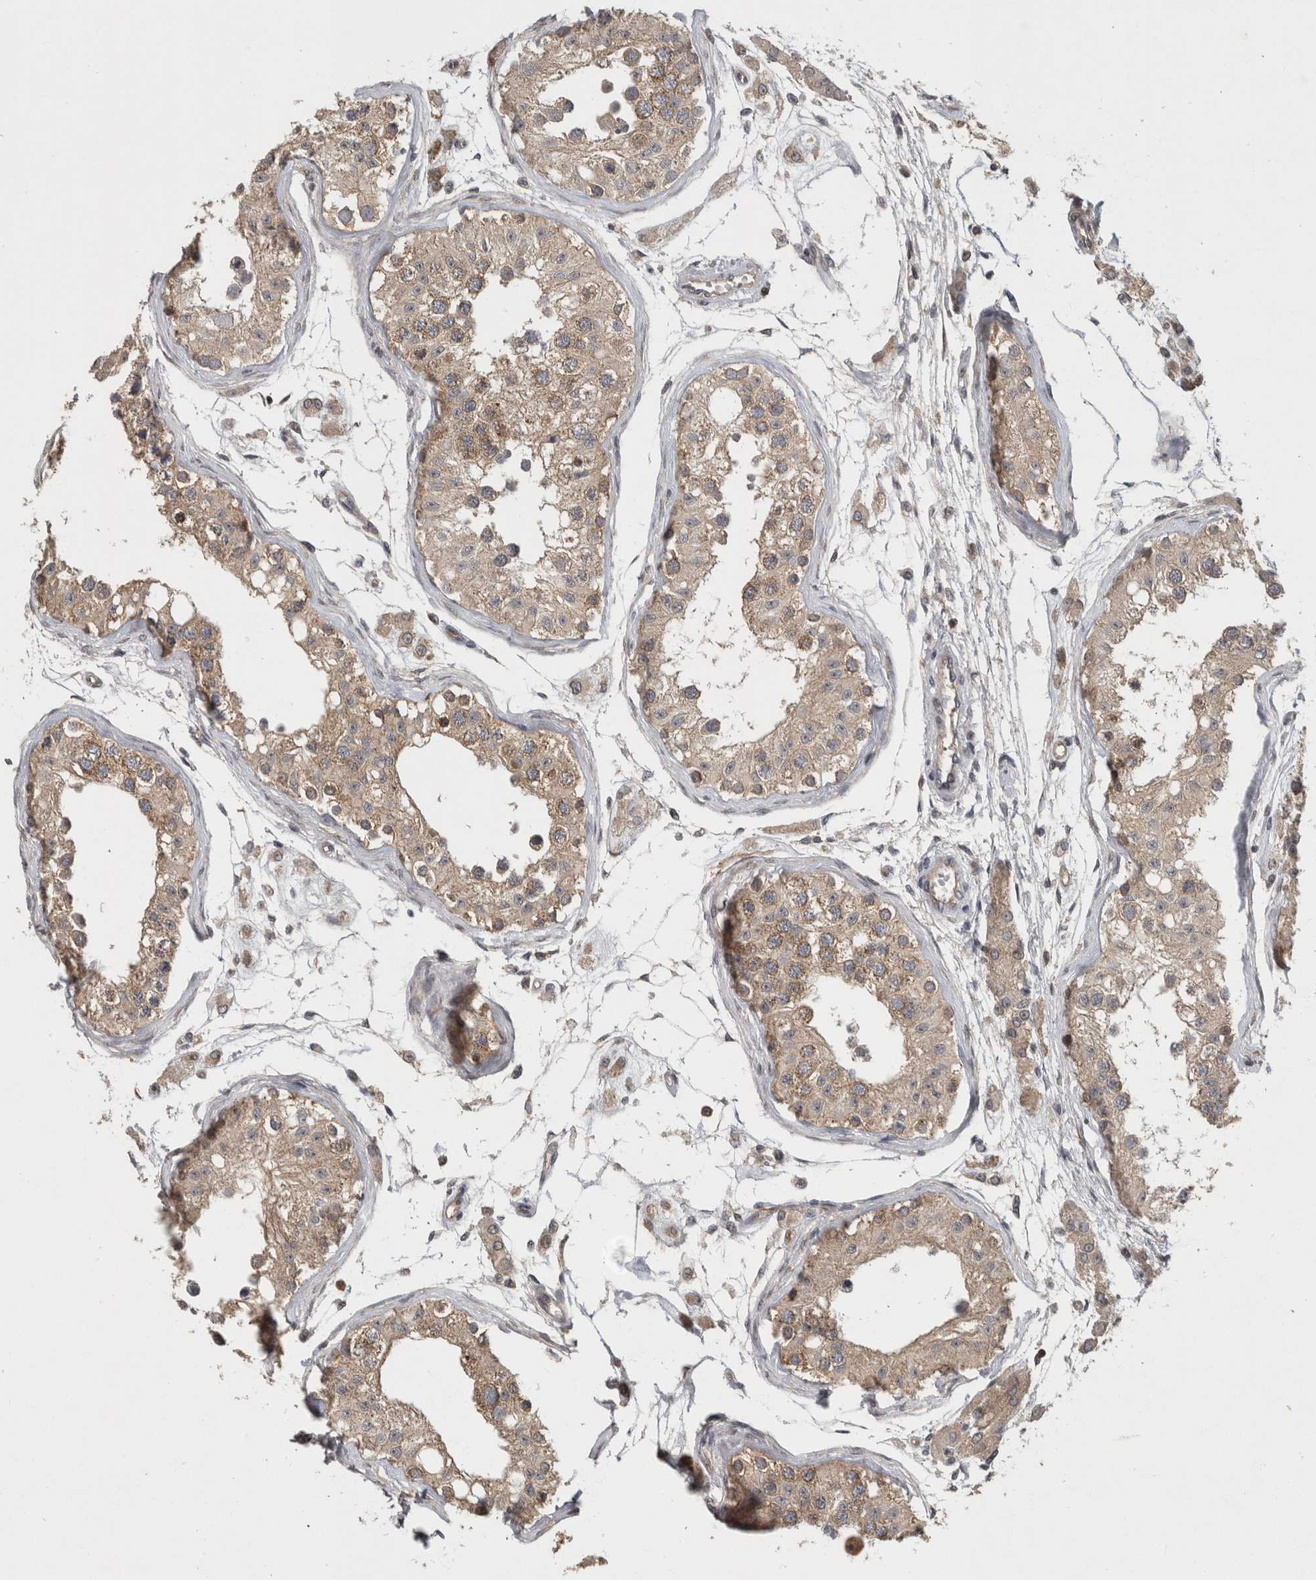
{"staining": {"intensity": "moderate", "quantity": ">75%", "location": "cytoplasmic/membranous"}, "tissue": "testis", "cell_type": "Cells in seminiferous ducts", "image_type": "normal", "snomed": [{"axis": "morphology", "description": "Normal tissue, NOS"}, {"axis": "morphology", "description": "Adenocarcinoma, metastatic, NOS"}, {"axis": "topography", "description": "Testis"}], "caption": "Testis stained with immunohistochemistry reveals moderate cytoplasmic/membranous staining in approximately >75% of cells in seminiferous ducts. (IHC, brightfield microscopy, high magnification).", "gene": "ATXN2", "patient": {"sex": "male", "age": 26}}